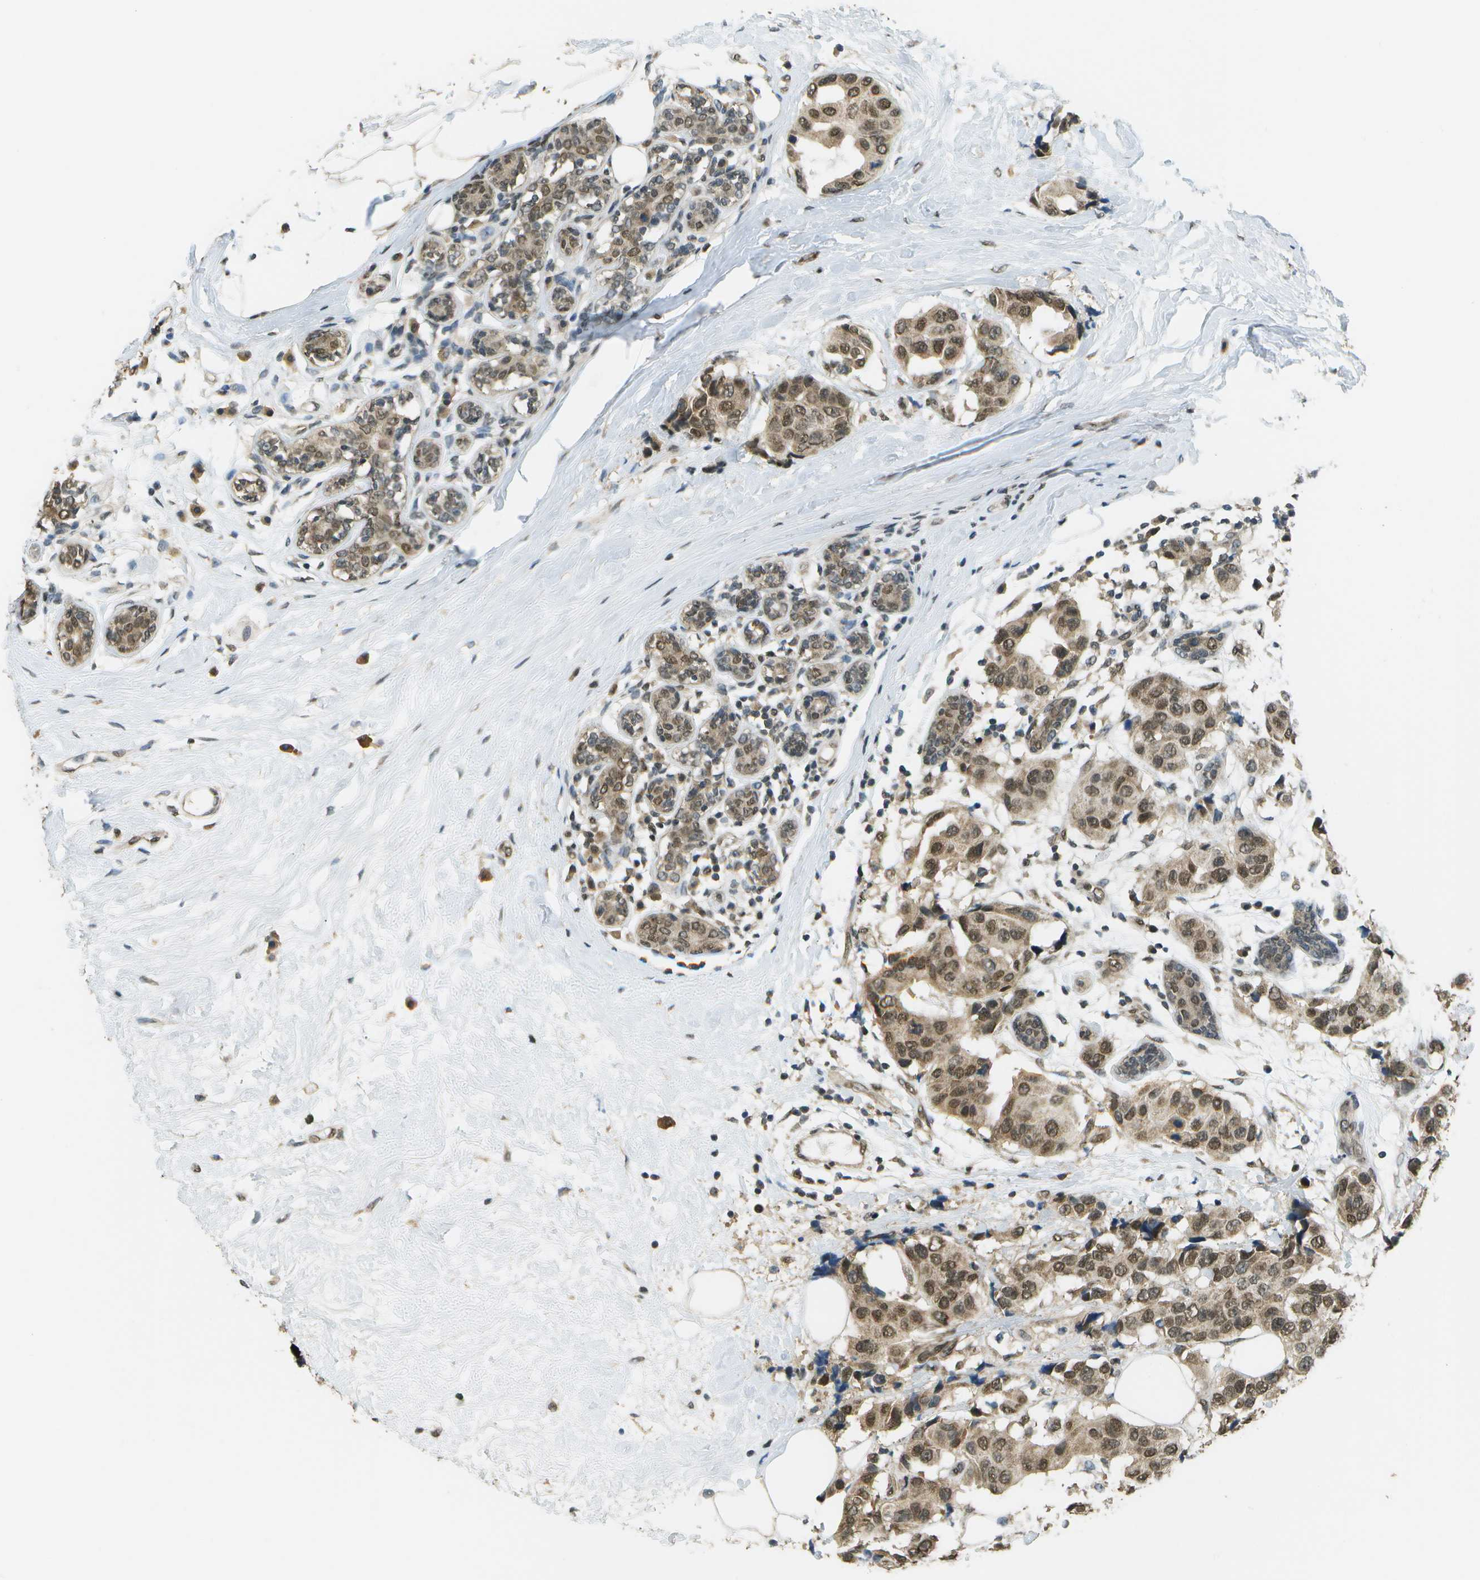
{"staining": {"intensity": "moderate", "quantity": ">75%", "location": "cytoplasmic/membranous,nuclear"}, "tissue": "breast cancer", "cell_type": "Tumor cells", "image_type": "cancer", "snomed": [{"axis": "morphology", "description": "Normal tissue, NOS"}, {"axis": "morphology", "description": "Duct carcinoma"}, {"axis": "topography", "description": "Breast"}], "caption": "A brown stain shows moderate cytoplasmic/membranous and nuclear expression of a protein in breast invasive ductal carcinoma tumor cells.", "gene": "ABL2", "patient": {"sex": "female", "age": 39}}